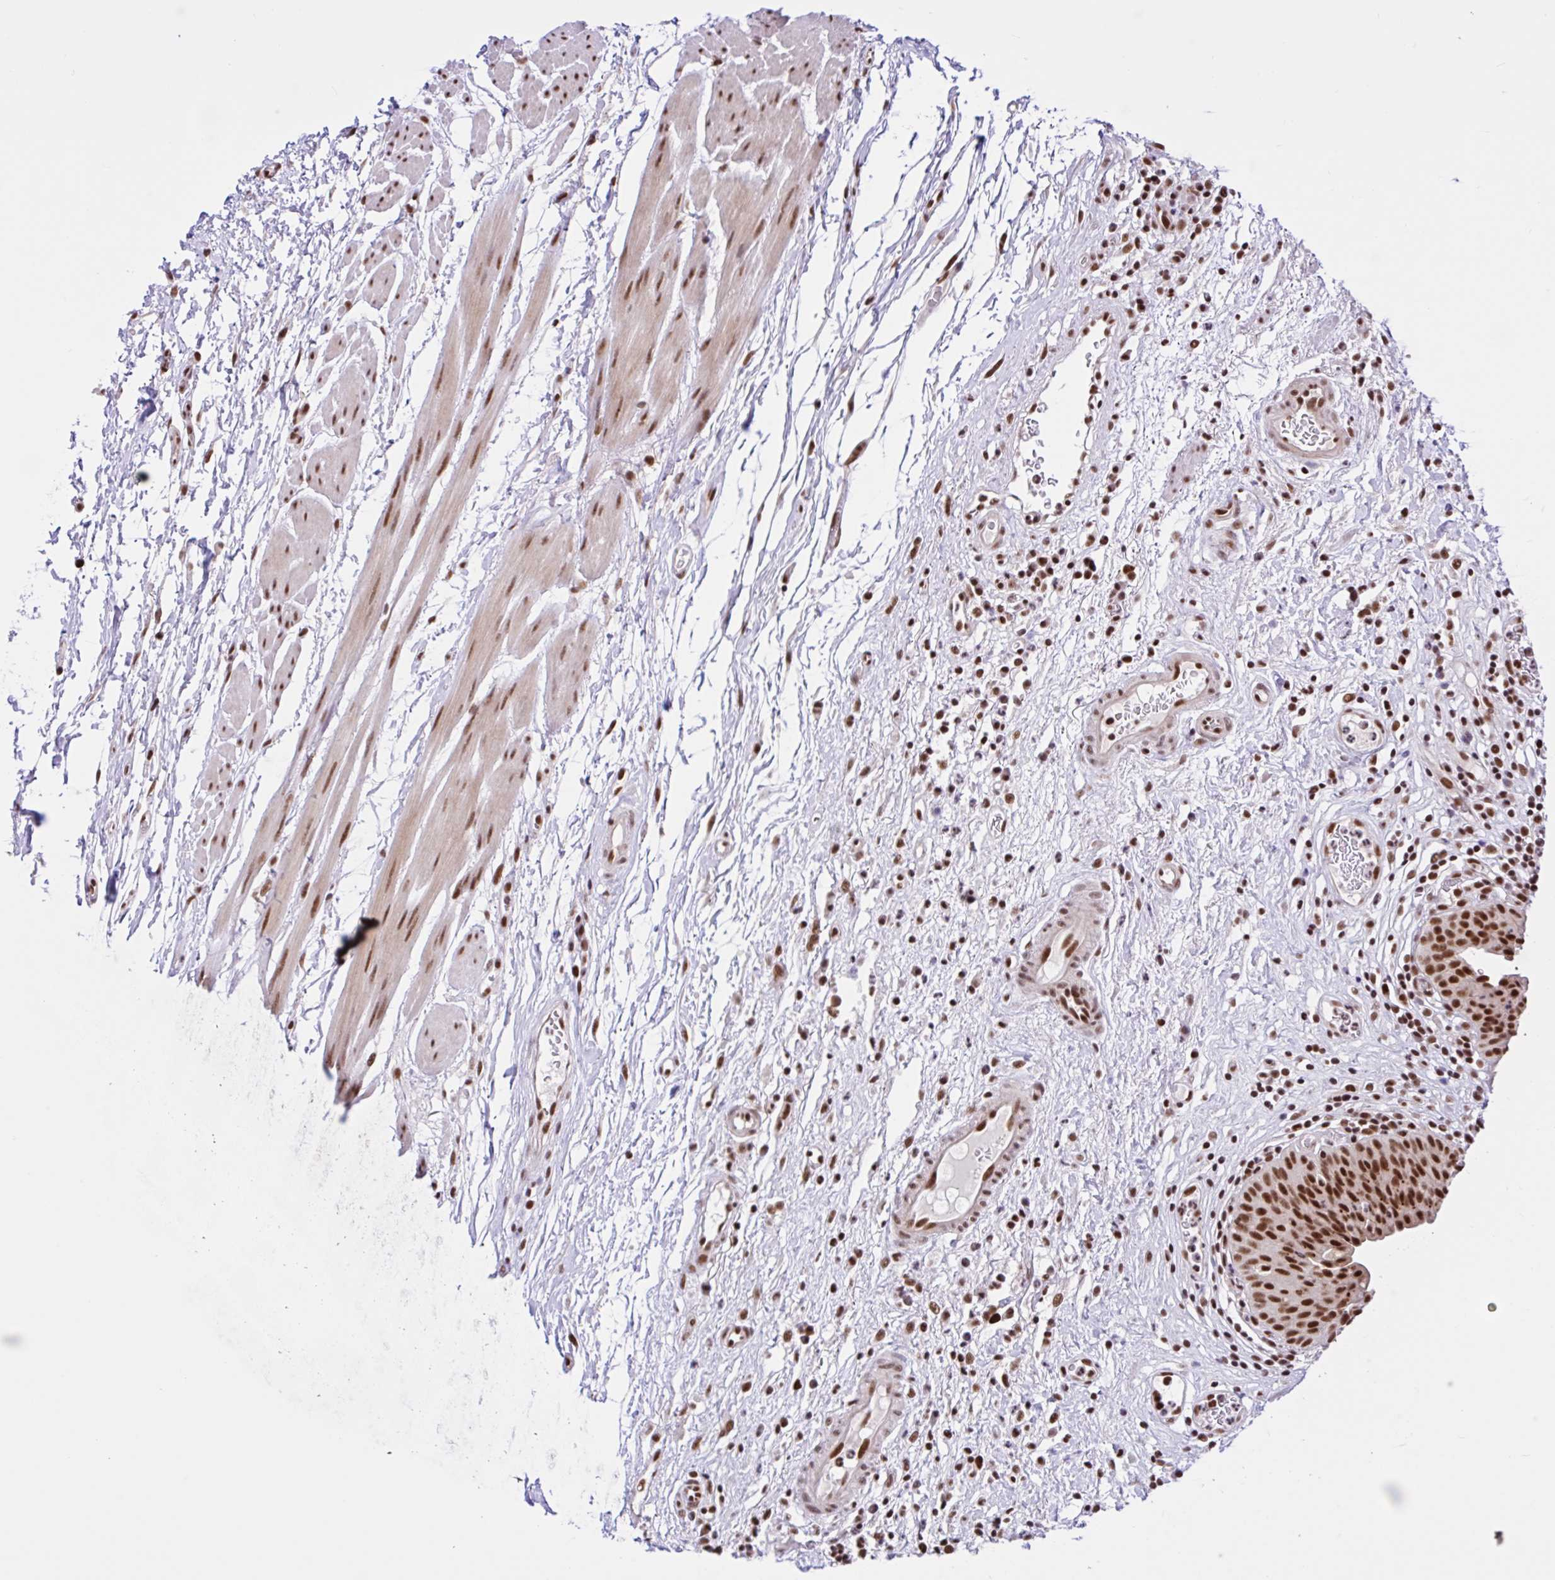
{"staining": {"intensity": "strong", "quantity": ">75%", "location": "nuclear"}, "tissue": "urinary bladder", "cell_type": "Urothelial cells", "image_type": "normal", "snomed": [{"axis": "morphology", "description": "Normal tissue, NOS"}, {"axis": "morphology", "description": "Inflammation, NOS"}, {"axis": "topography", "description": "Urinary bladder"}], "caption": "The micrograph demonstrates immunohistochemical staining of unremarkable urinary bladder. There is strong nuclear staining is present in approximately >75% of urothelial cells.", "gene": "CCDC12", "patient": {"sex": "male", "age": 57}}